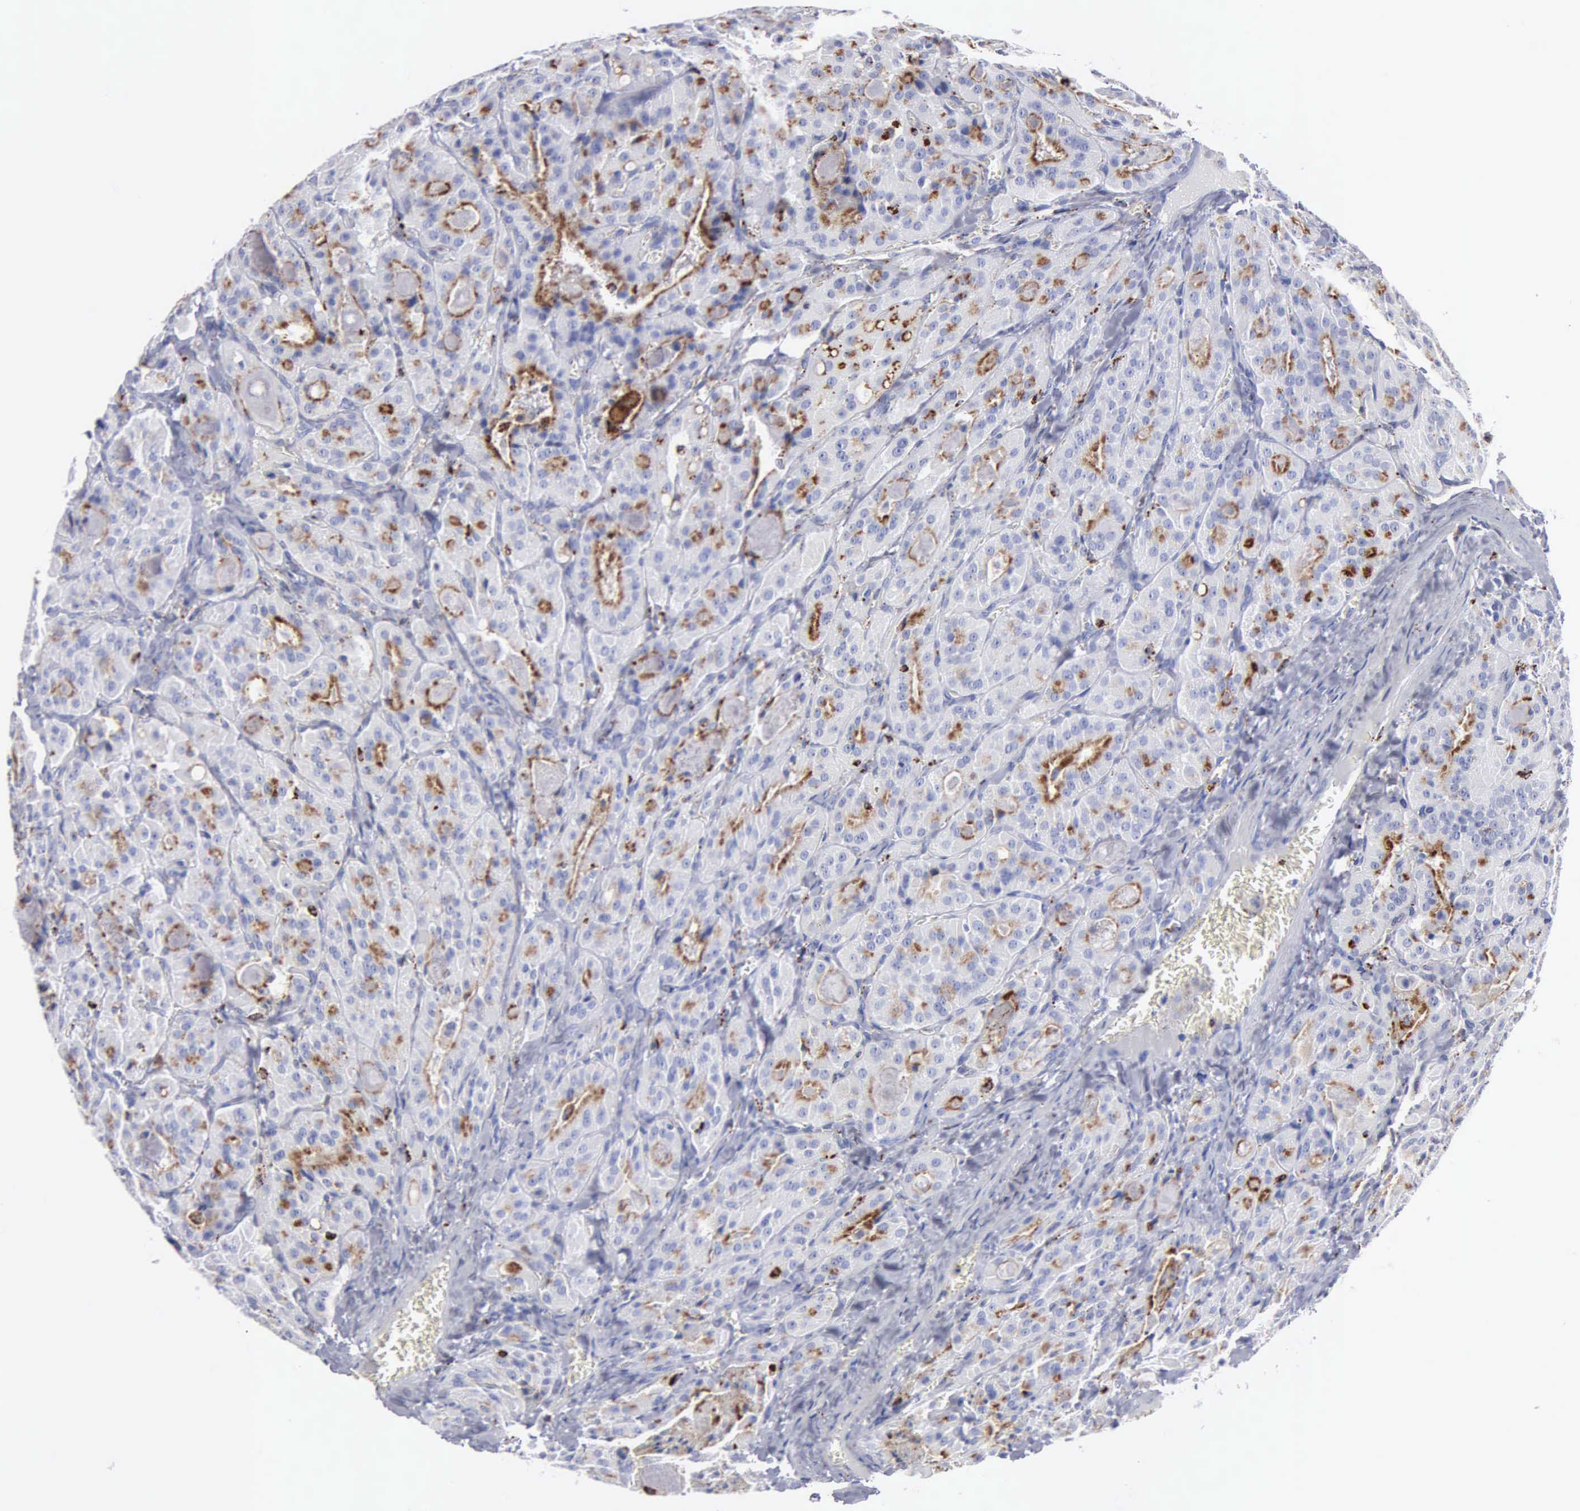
{"staining": {"intensity": "moderate", "quantity": "25%-75%", "location": "cytoplasmic/membranous"}, "tissue": "thyroid cancer", "cell_type": "Tumor cells", "image_type": "cancer", "snomed": [{"axis": "morphology", "description": "Carcinoma, NOS"}, {"axis": "topography", "description": "Thyroid gland"}], "caption": "This image demonstrates immunohistochemistry (IHC) staining of human thyroid cancer, with medium moderate cytoplasmic/membranous staining in approximately 25%-75% of tumor cells.", "gene": "CTSH", "patient": {"sex": "male", "age": 76}}